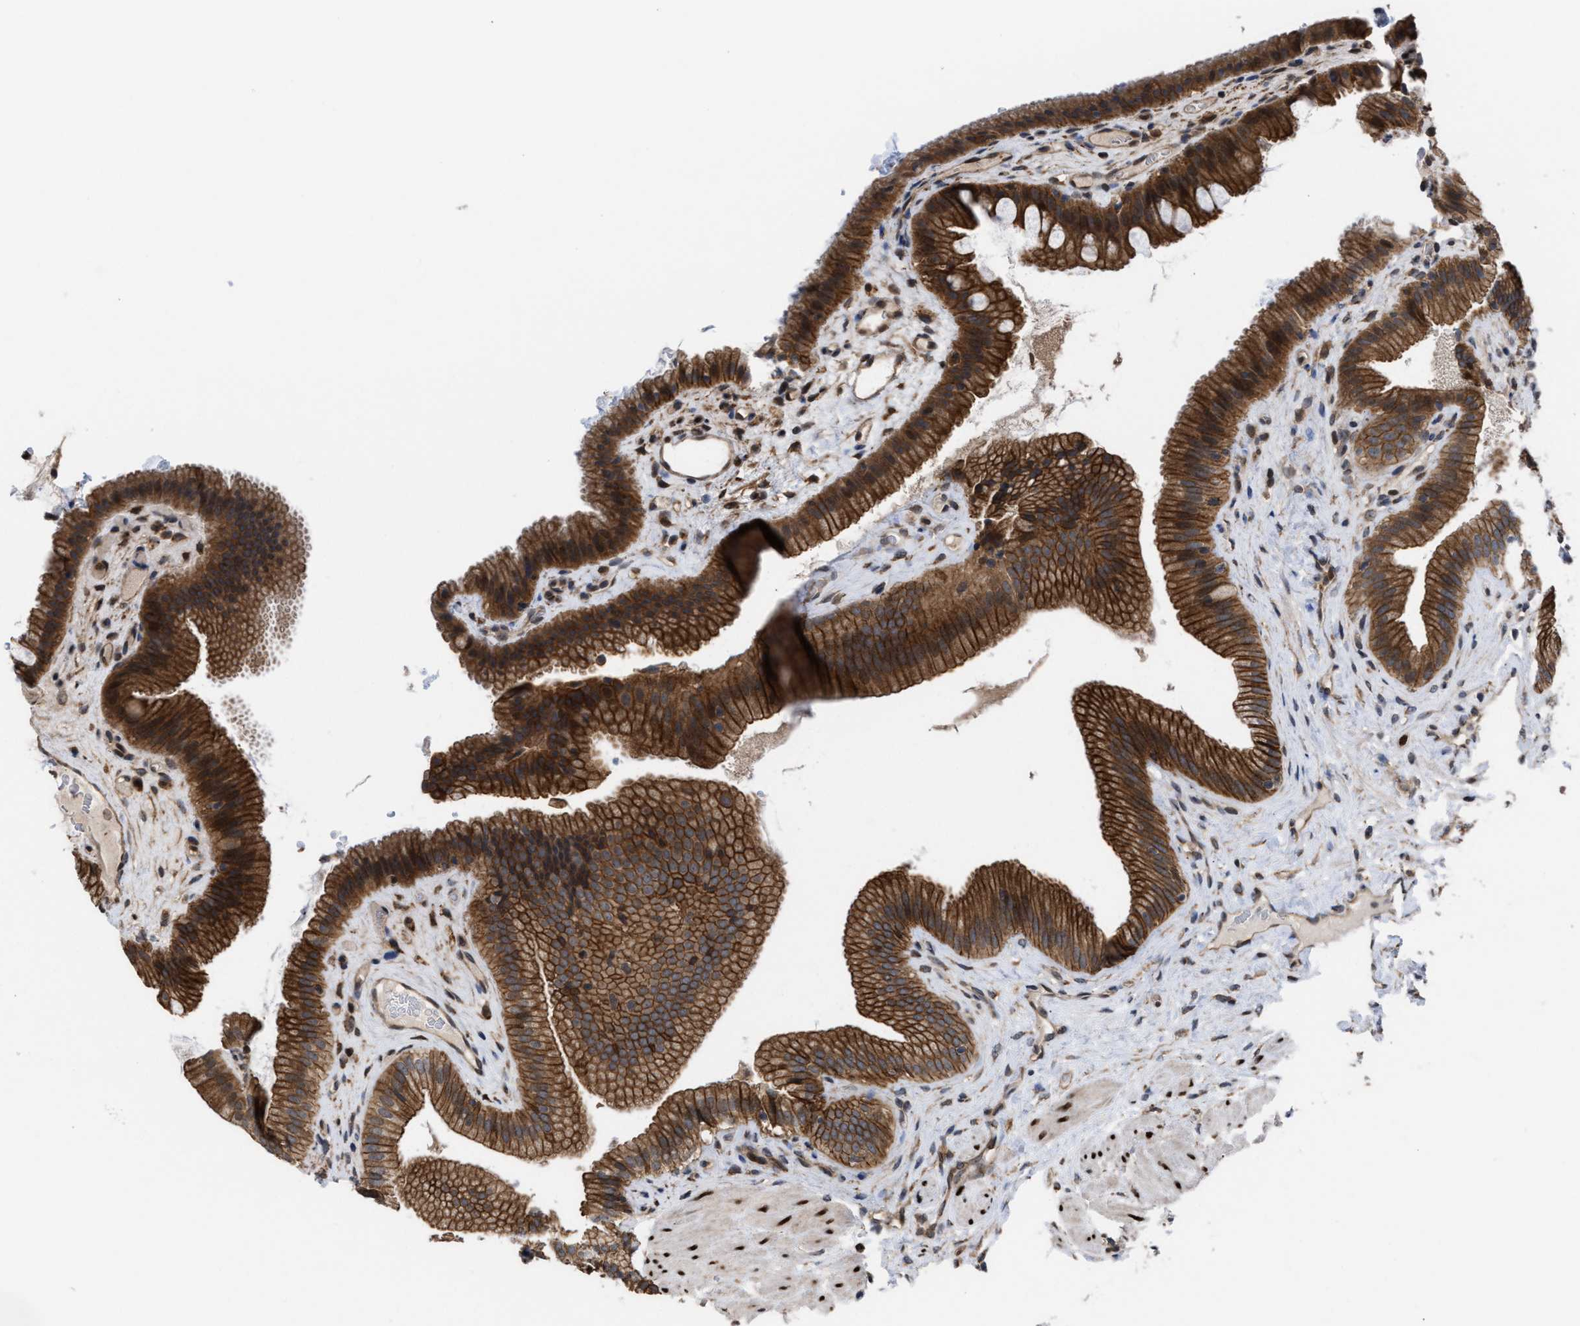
{"staining": {"intensity": "strong", "quantity": ">75%", "location": "cytoplasmic/membranous"}, "tissue": "gallbladder", "cell_type": "Glandular cells", "image_type": "normal", "snomed": [{"axis": "morphology", "description": "Normal tissue, NOS"}, {"axis": "topography", "description": "Gallbladder"}], "caption": "This micrograph displays immunohistochemistry staining of normal gallbladder, with high strong cytoplasmic/membranous positivity in approximately >75% of glandular cells.", "gene": "TP53BP2", "patient": {"sex": "male", "age": 49}}